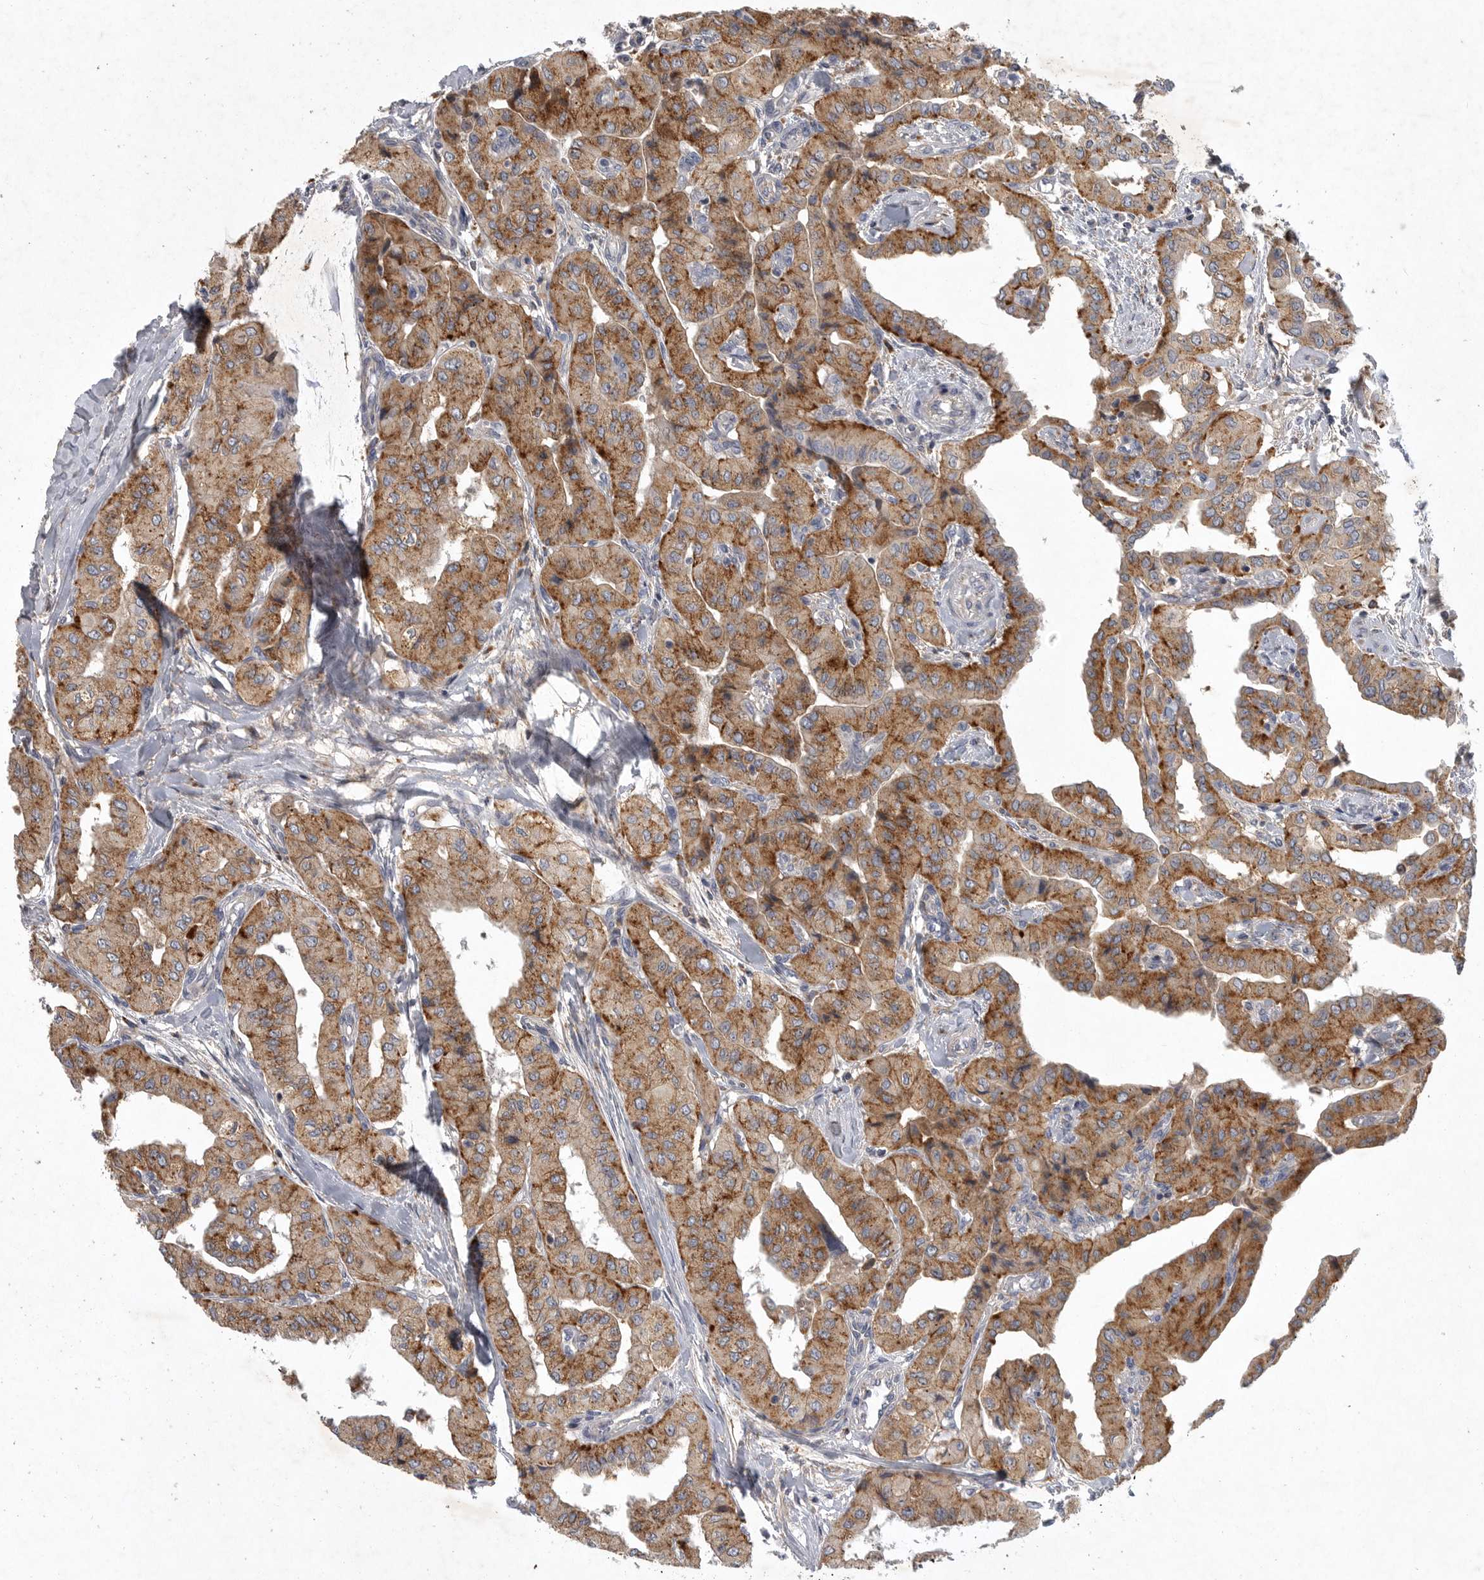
{"staining": {"intensity": "moderate", "quantity": ">75%", "location": "cytoplasmic/membranous"}, "tissue": "thyroid cancer", "cell_type": "Tumor cells", "image_type": "cancer", "snomed": [{"axis": "morphology", "description": "Papillary adenocarcinoma, NOS"}, {"axis": "topography", "description": "Thyroid gland"}], "caption": "Immunohistochemistry (DAB (3,3'-diaminobenzidine)) staining of papillary adenocarcinoma (thyroid) displays moderate cytoplasmic/membranous protein staining in approximately >75% of tumor cells. (Stains: DAB in brown, nuclei in blue, Microscopy: brightfield microscopy at high magnification).", "gene": "LAMTOR3", "patient": {"sex": "female", "age": 59}}